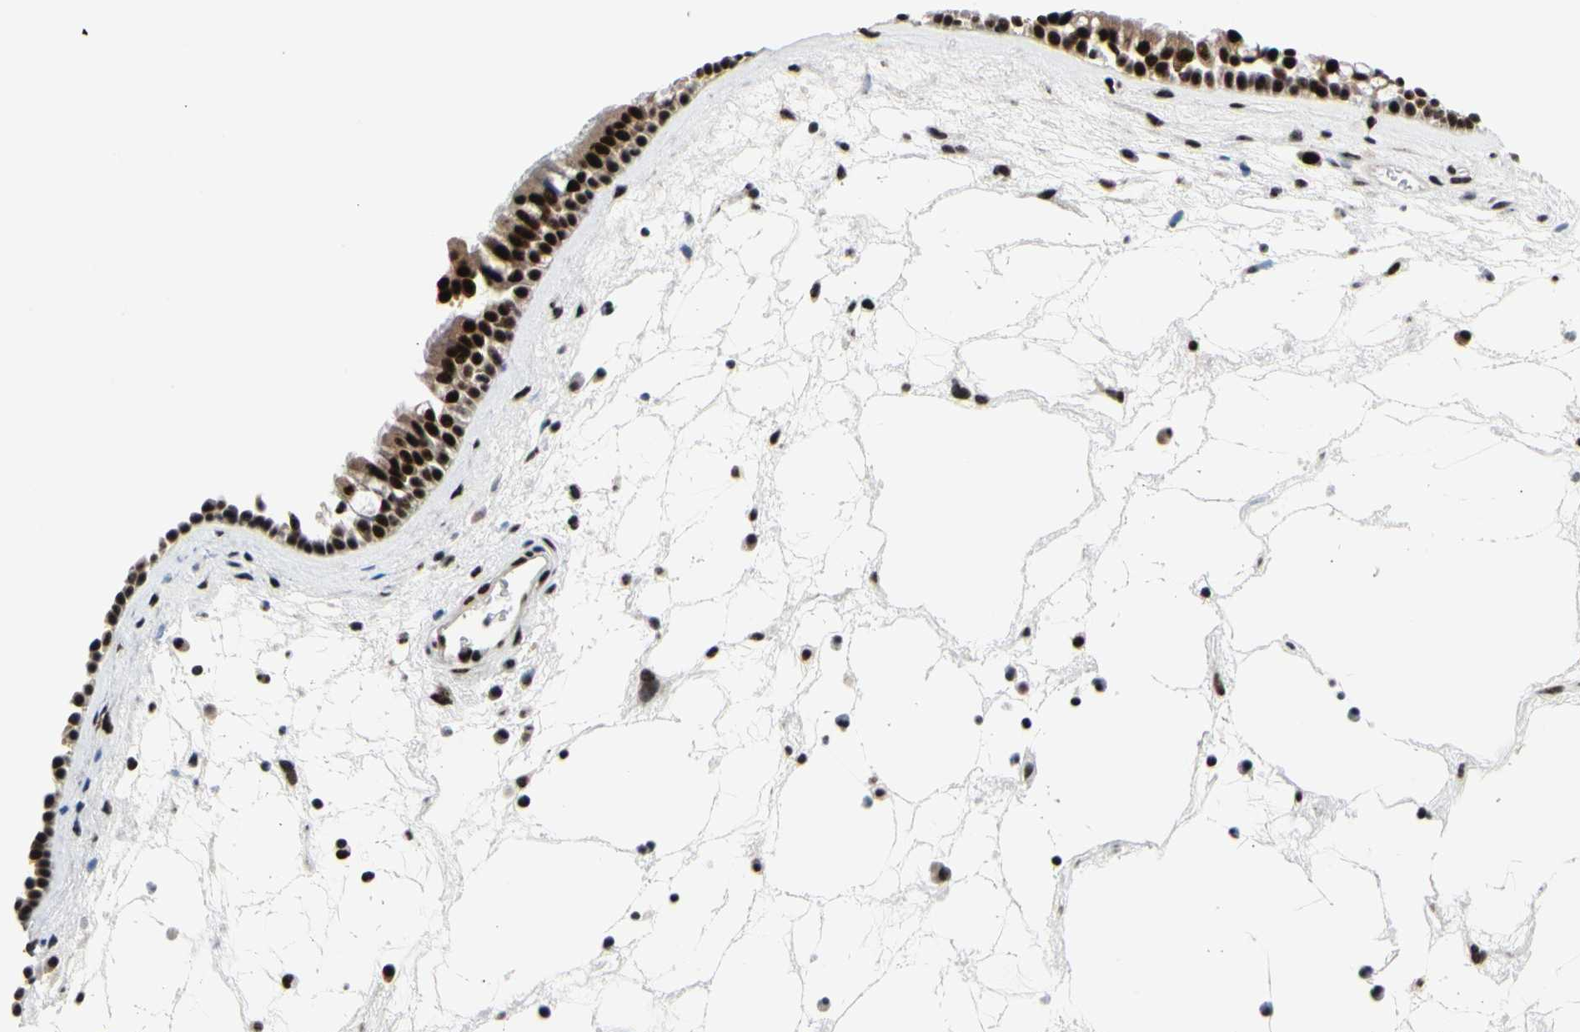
{"staining": {"intensity": "strong", "quantity": ">75%", "location": "cytoplasmic/membranous,nuclear"}, "tissue": "nasopharynx", "cell_type": "Respiratory epithelial cells", "image_type": "normal", "snomed": [{"axis": "morphology", "description": "Normal tissue, NOS"}, {"axis": "morphology", "description": "Inflammation, NOS"}, {"axis": "topography", "description": "Nasopharynx"}], "caption": "Strong cytoplasmic/membranous,nuclear positivity for a protein is appreciated in about >75% of respiratory epithelial cells of benign nasopharynx using immunohistochemistry.", "gene": "SRSF11", "patient": {"sex": "male", "age": 48}}